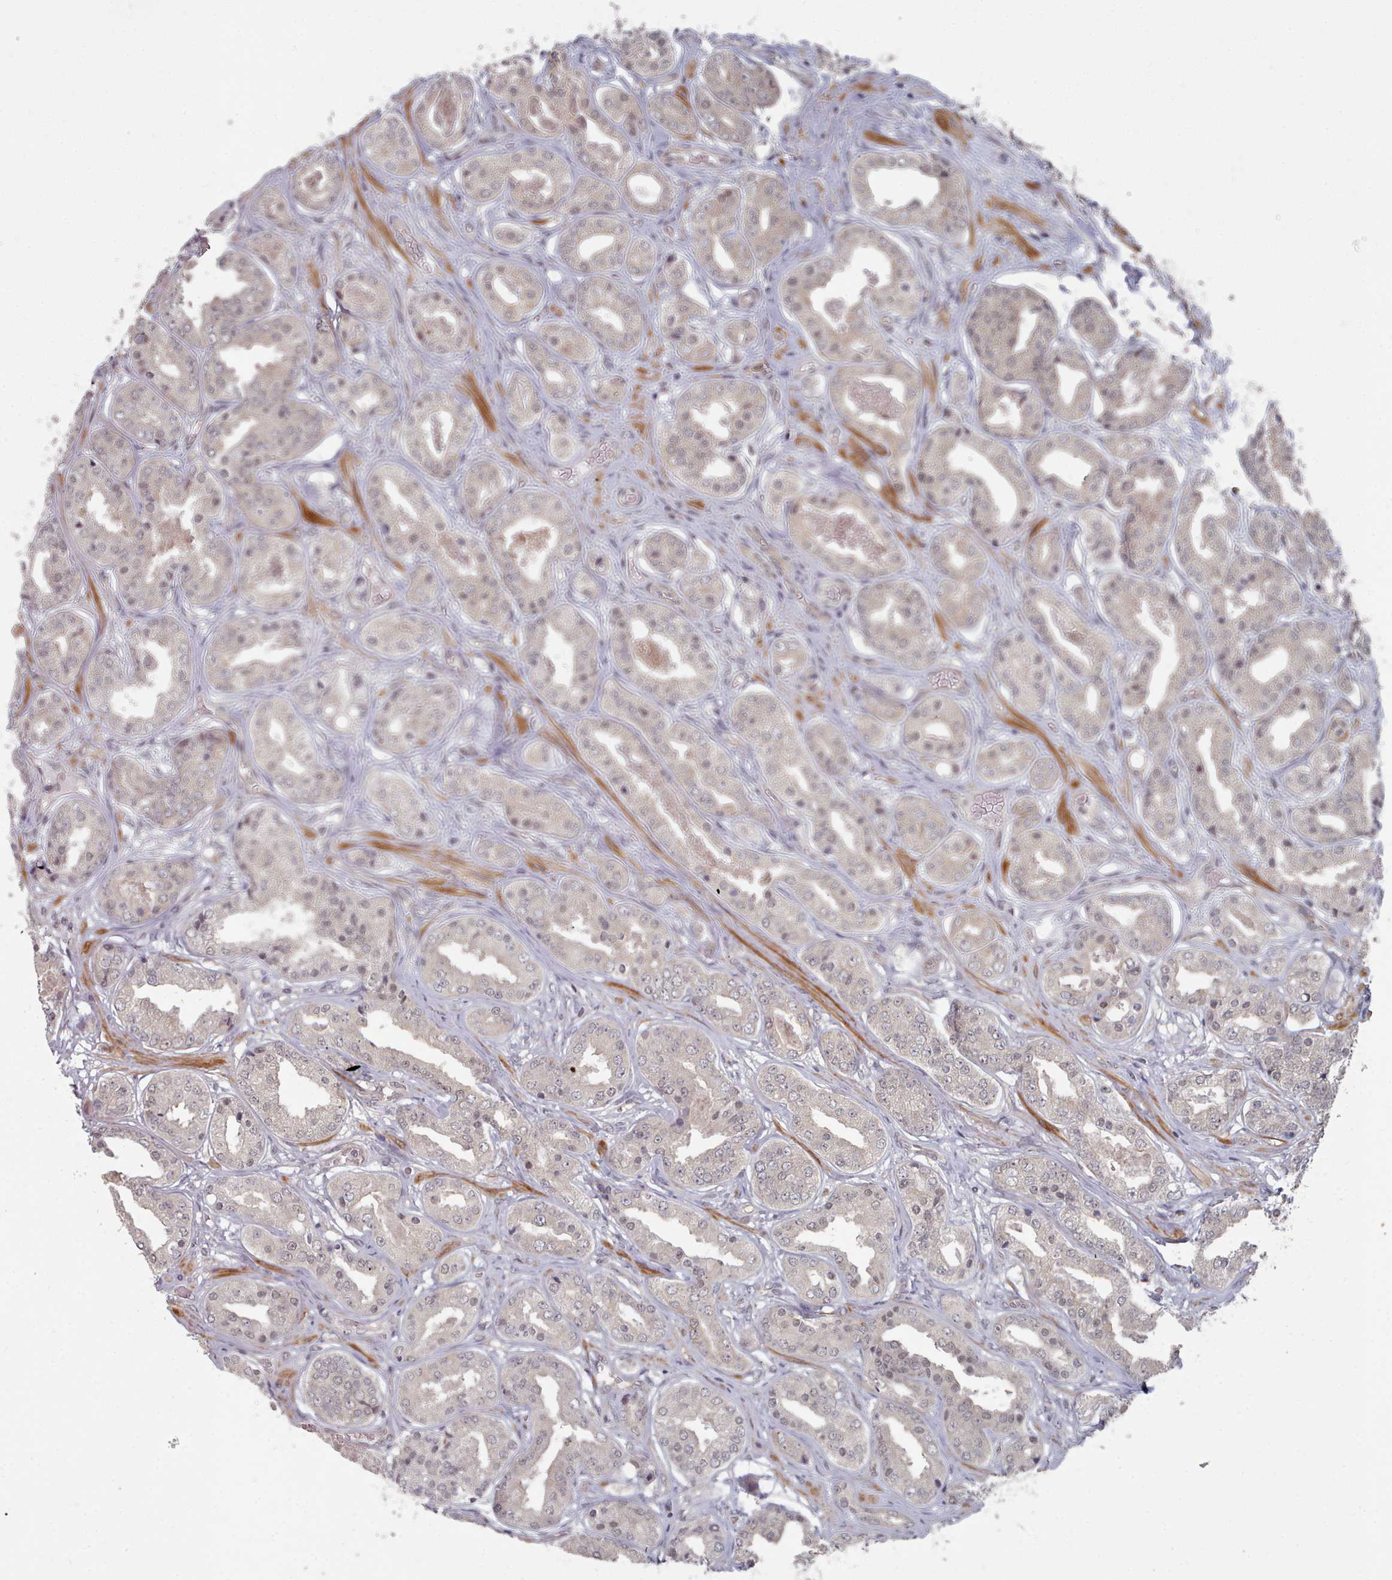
{"staining": {"intensity": "negative", "quantity": "none", "location": "none"}, "tissue": "prostate cancer", "cell_type": "Tumor cells", "image_type": "cancer", "snomed": [{"axis": "morphology", "description": "Adenocarcinoma, High grade"}, {"axis": "topography", "description": "Prostate"}], "caption": "DAB (3,3'-diaminobenzidine) immunohistochemical staining of high-grade adenocarcinoma (prostate) shows no significant staining in tumor cells.", "gene": "HYAL3", "patient": {"sex": "male", "age": 63}}